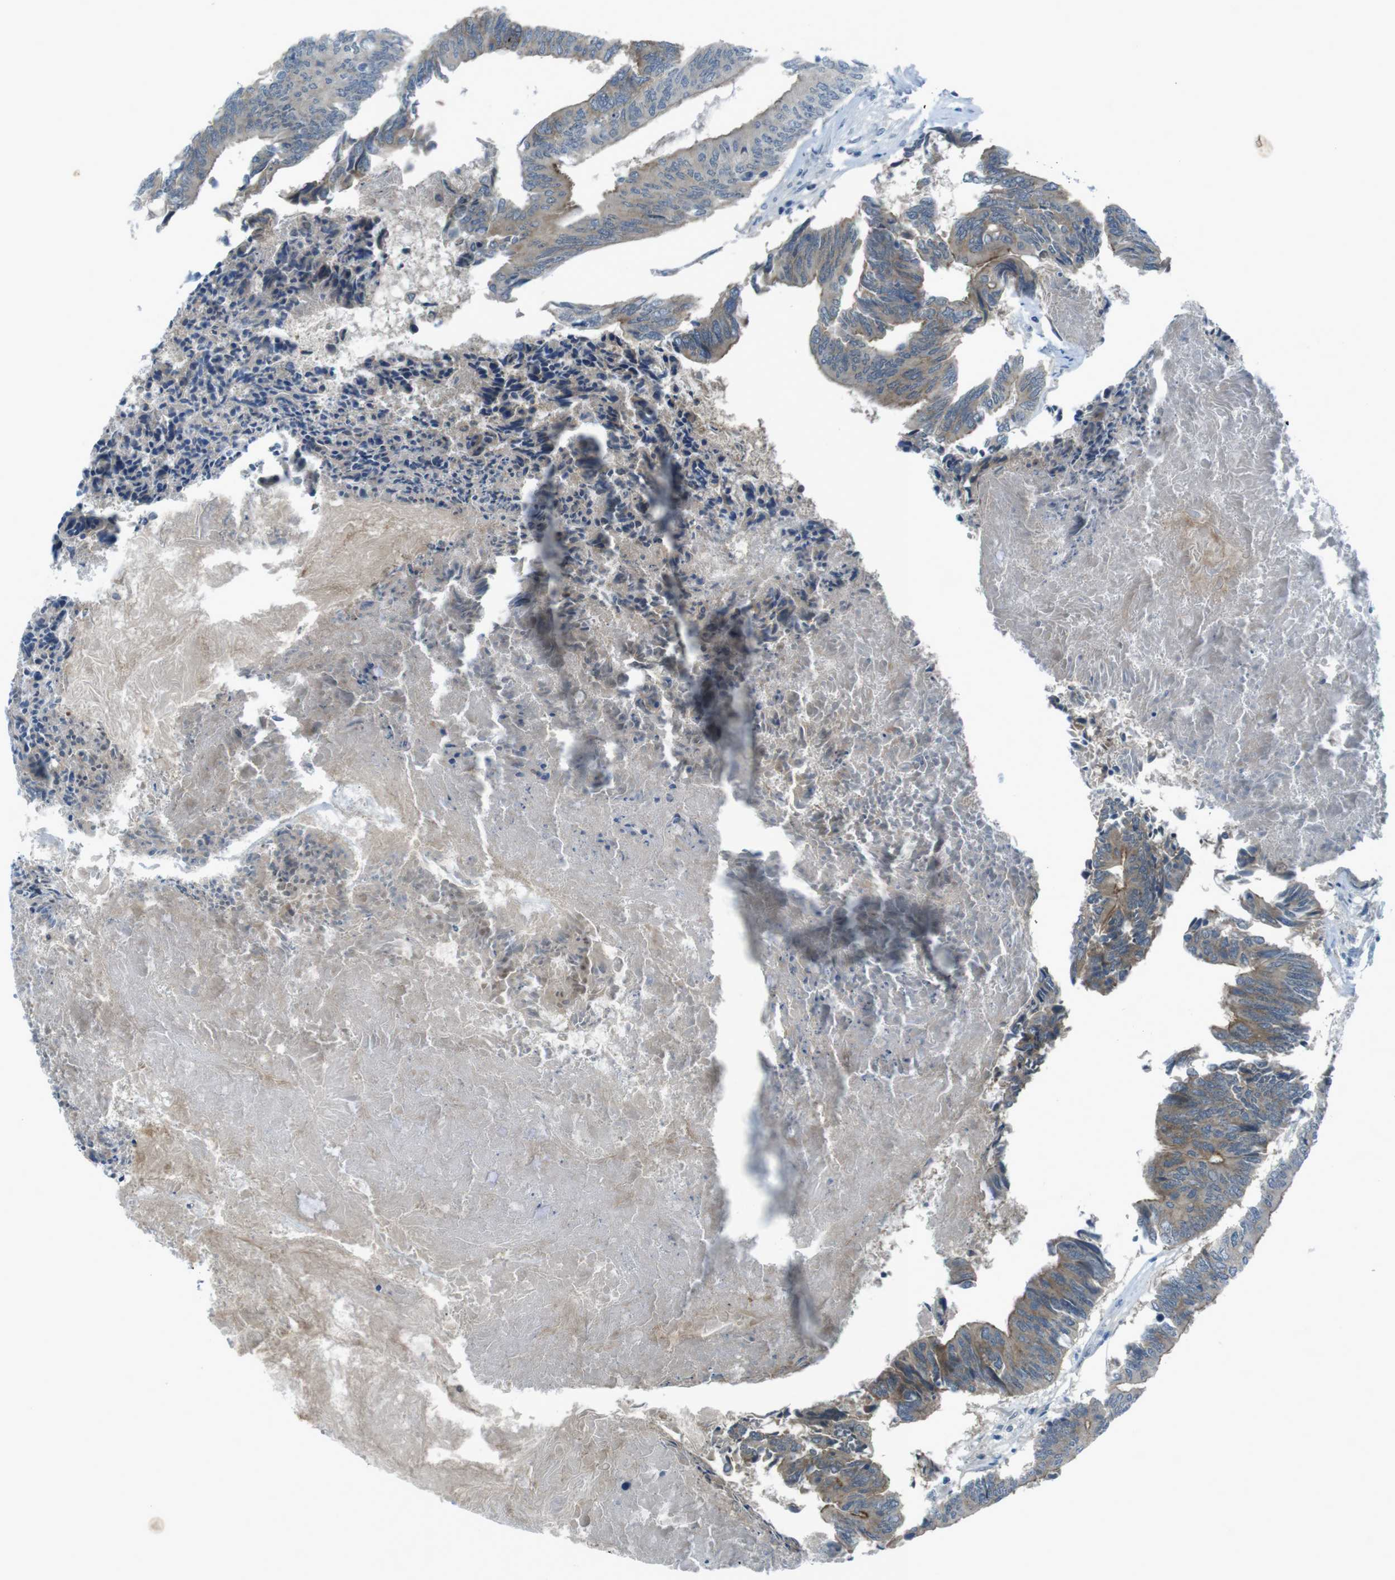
{"staining": {"intensity": "moderate", "quantity": "25%-75%", "location": "cytoplasmic/membranous"}, "tissue": "colorectal cancer", "cell_type": "Tumor cells", "image_type": "cancer", "snomed": [{"axis": "morphology", "description": "Adenocarcinoma, NOS"}, {"axis": "topography", "description": "Rectum"}], "caption": "This histopathology image demonstrates colorectal cancer (adenocarcinoma) stained with immunohistochemistry (IHC) to label a protein in brown. The cytoplasmic/membranous of tumor cells show moderate positivity for the protein. Nuclei are counter-stained blue.", "gene": "ZDHHC20", "patient": {"sex": "male", "age": 63}}